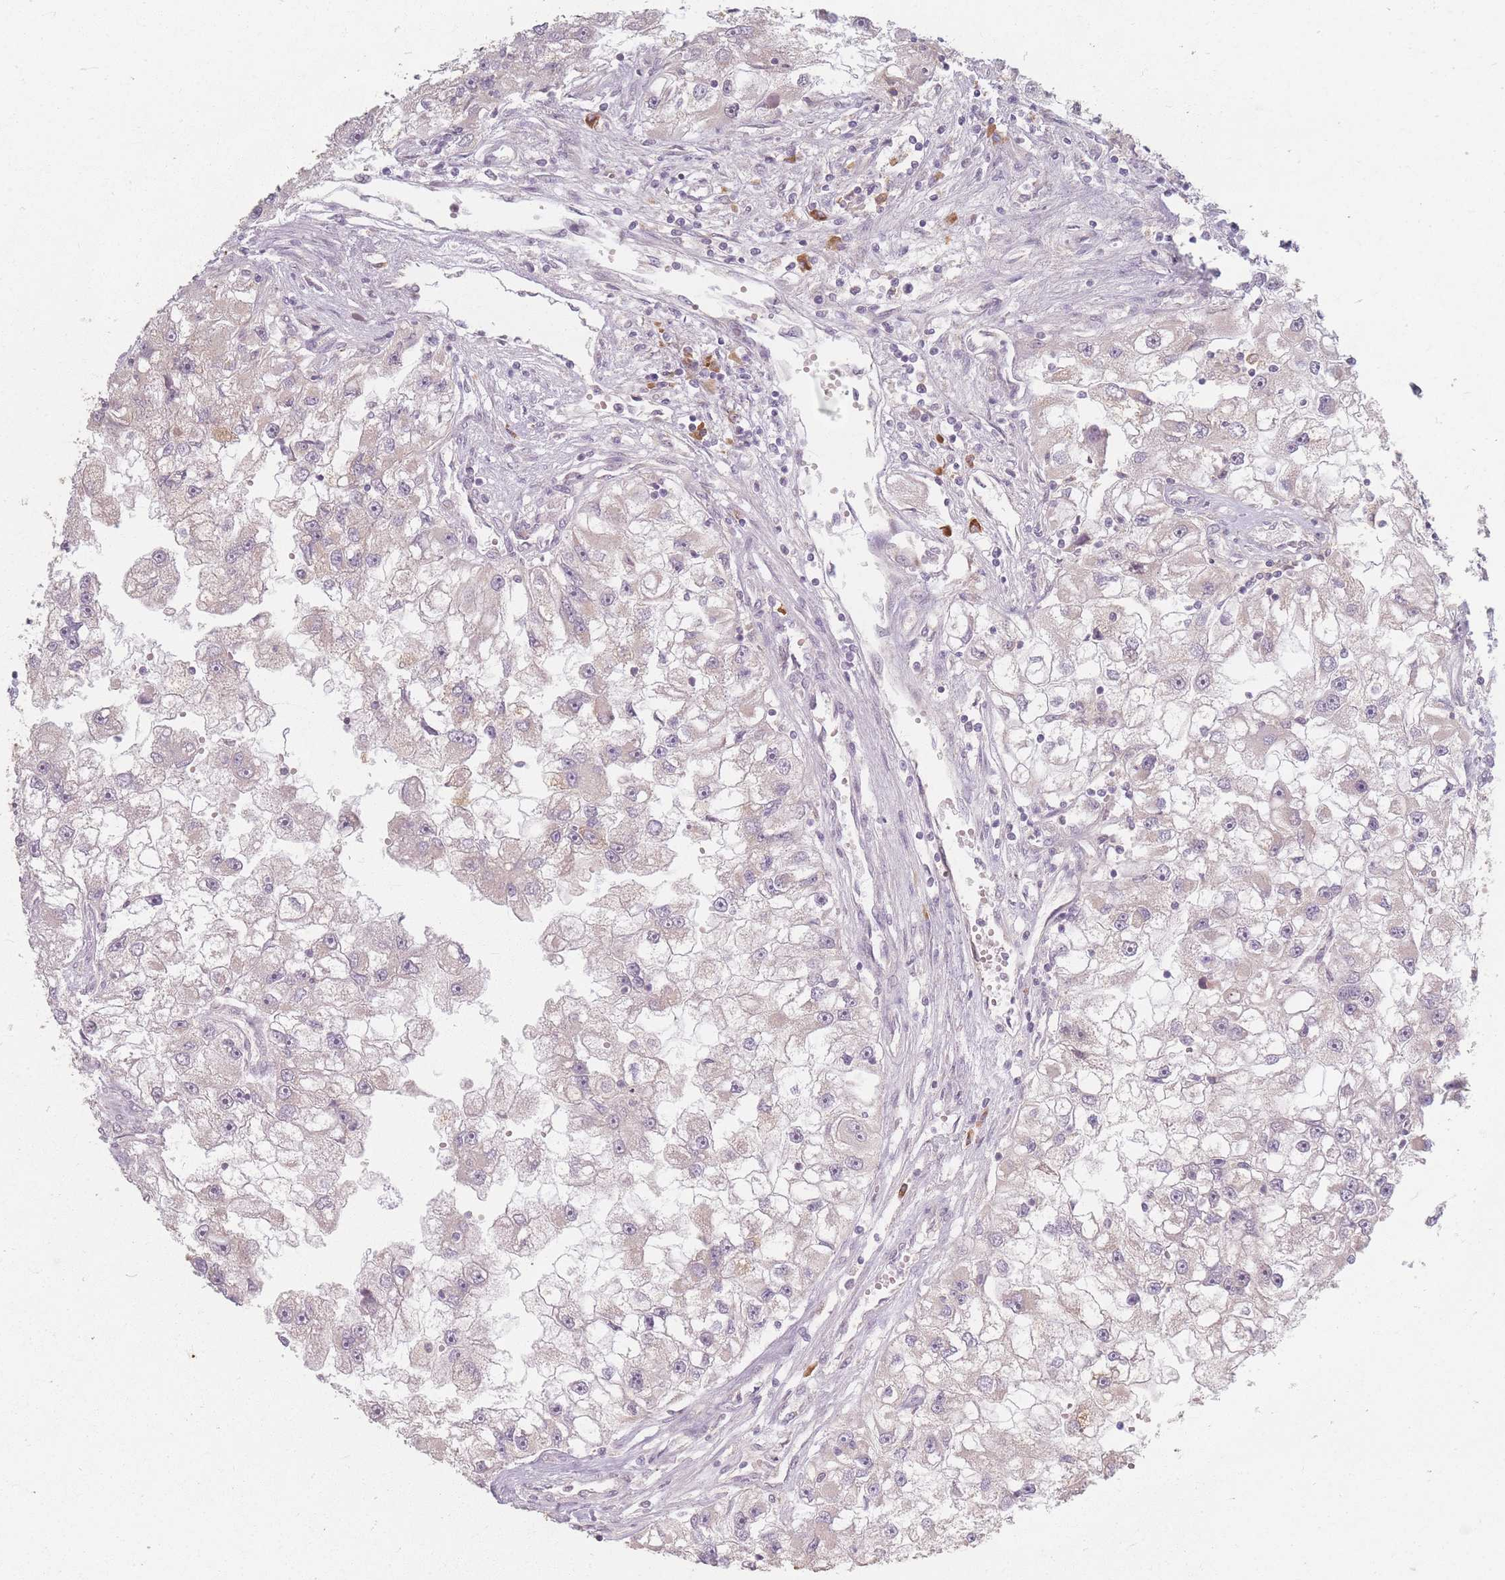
{"staining": {"intensity": "negative", "quantity": "none", "location": "none"}, "tissue": "renal cancer", "cell_type": "Tumor cells", "image_type": "cancer", "snomed": [{"axis": "morphology", "description": "Adenocarcinoma, NOS"}, {"axis": "topography", "description": "Kidney"}], "caption": "Photomicrograph shows no significant protein positivity in tumor cells of renal cancer (adenocarcinoma).", "gene": "SMIM14", "patient": {"sex": "male", "age": 63}}